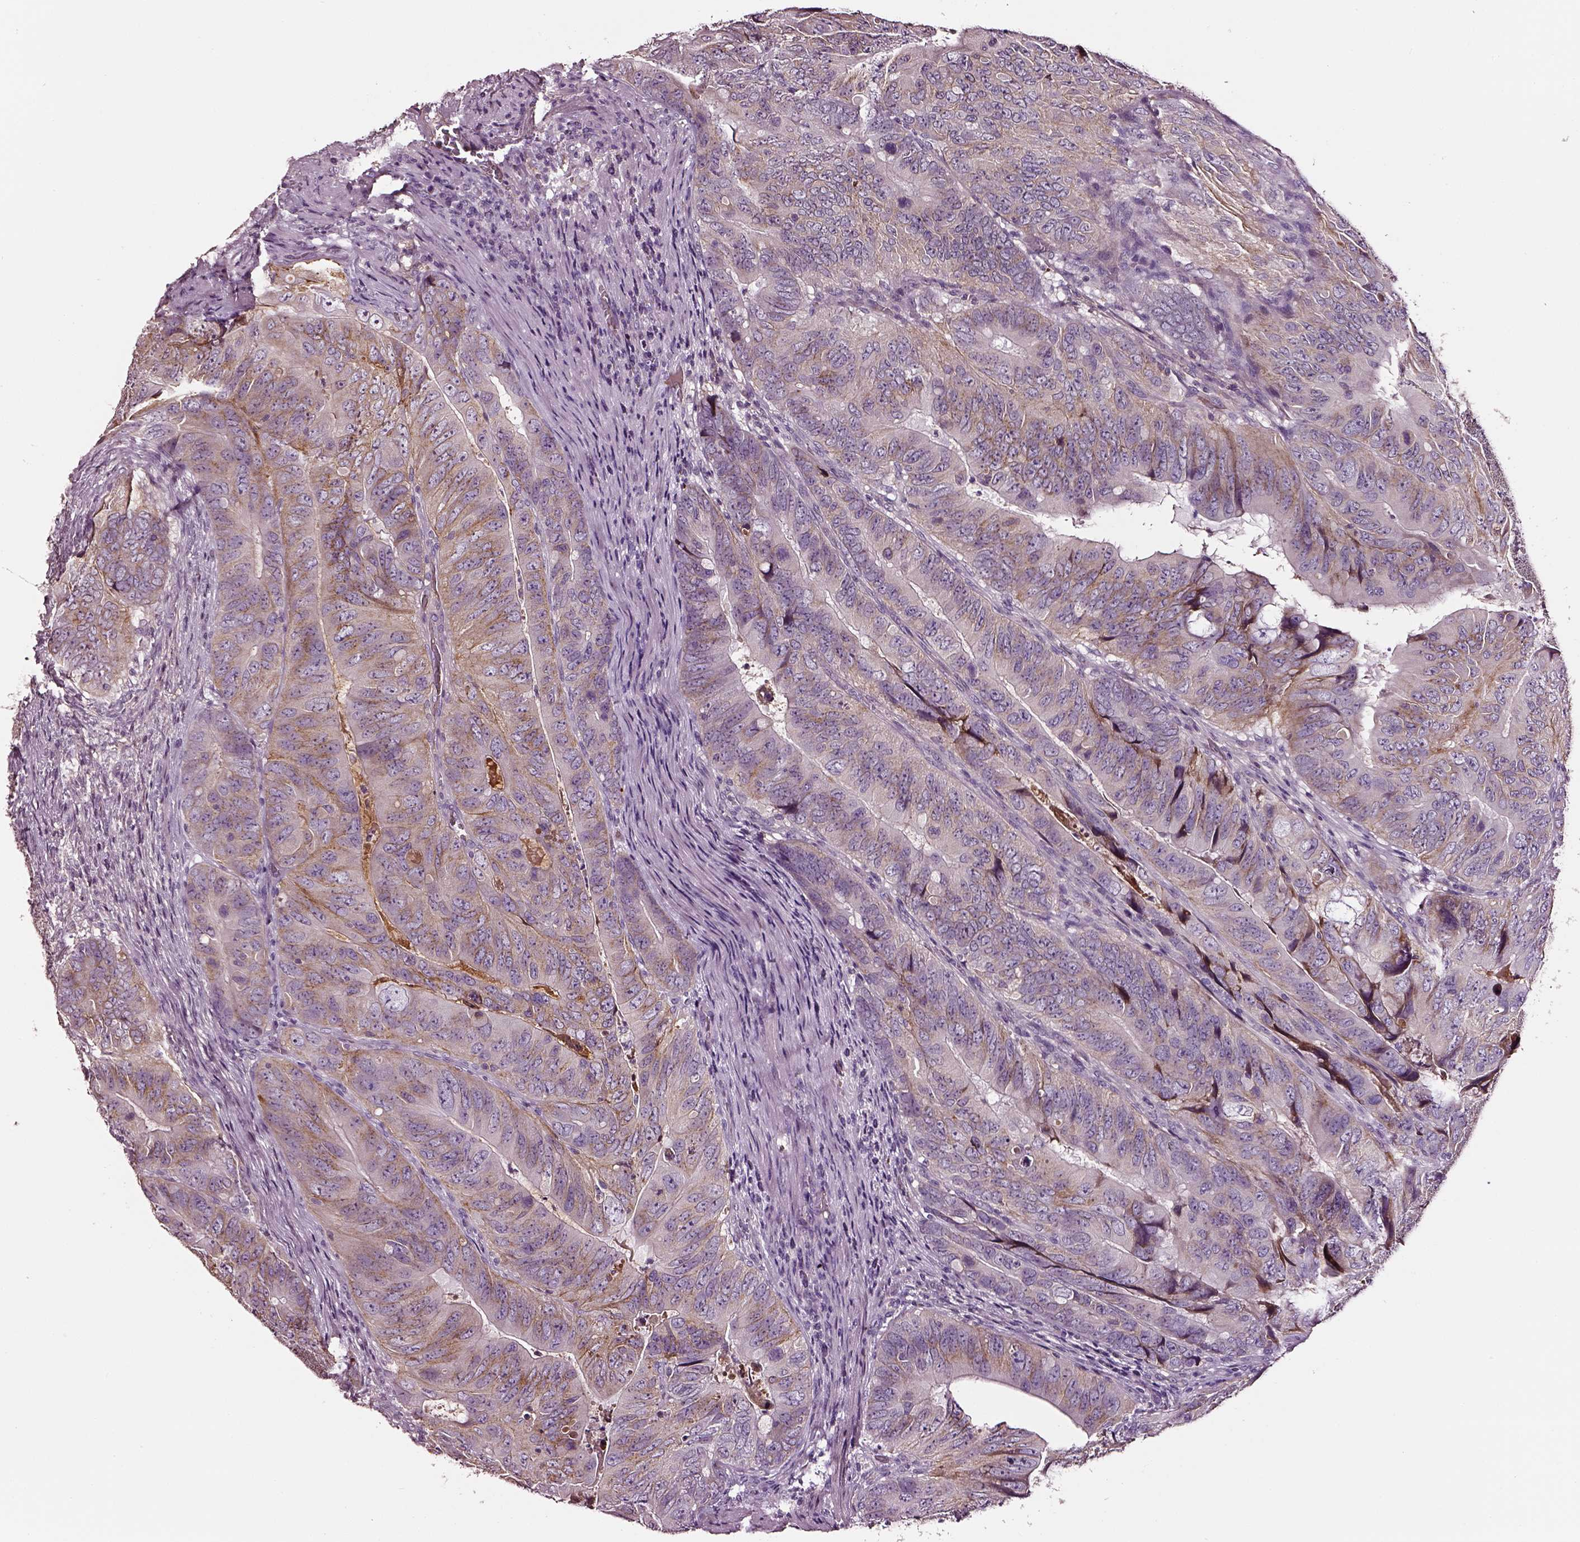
{"staining": {"intensity": "weak", "quantity": "<25%", "location": "cytoplasmic/membranous"}, "tissue": "colorectal cancer", "cell_type": "Tumor cells", "image_type": "cancer", "snomed": [{"axis": "morphology", "description": "Adenocarcinoma, NOS"}, {"axis": "topography", "description": "Colon"}], "caption": "Immunohistochemistry image of colorectal cancer (adenocarcinoma) stained for a protein (brown), which demonstrates no positivity in tumor cells.", "gene": "TF", "patient": {"sex": "male", "age": 79}}